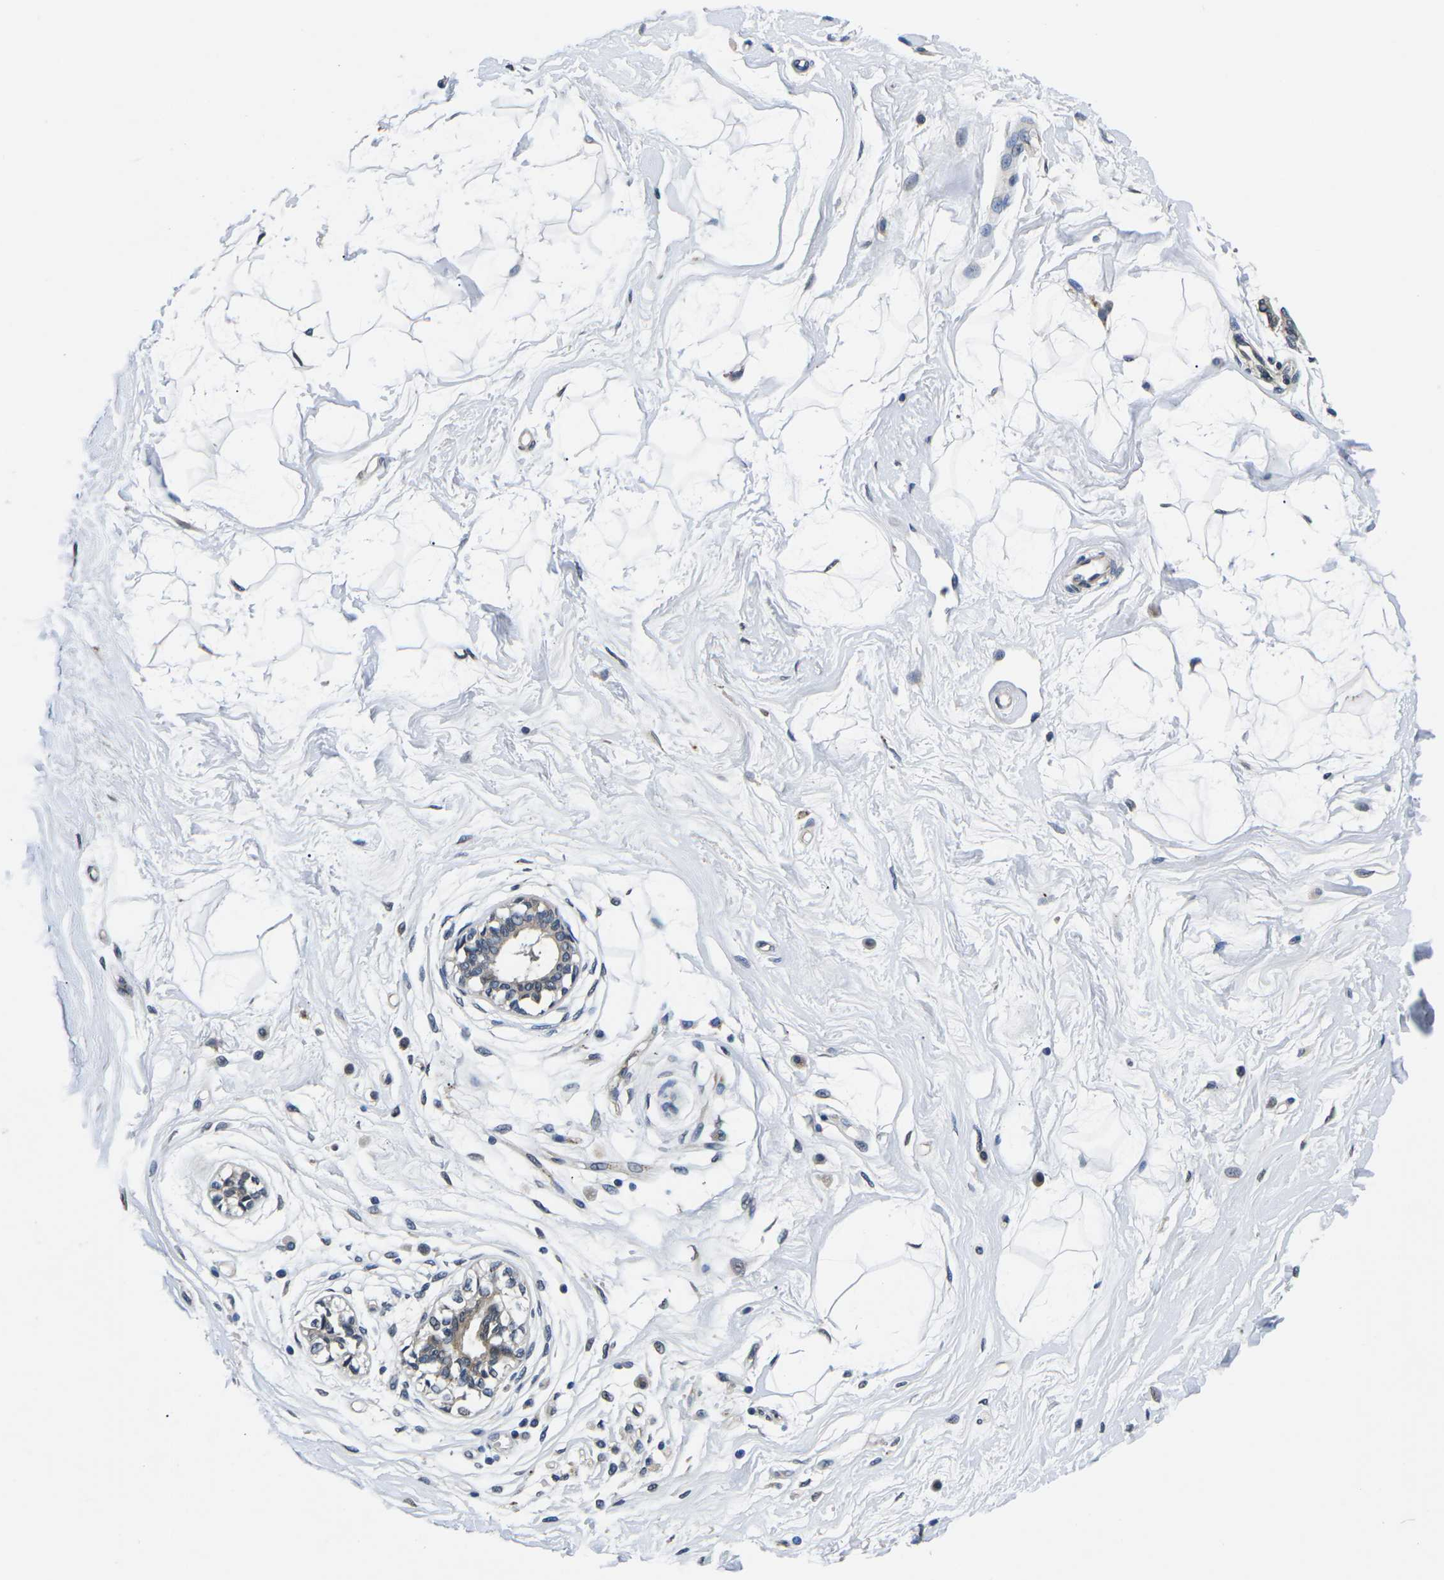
{"staining": {"intensity": "weak", "quantity": ">75%", "location": "cytoplasmic/membranous,nuclear"}, "tissue": "breast", "cell_type": "Adipocytes", "image_type": "normal", "snomed": [{"axis": "morphology", "description": "Normal tissue, NOS"}, {"axis": "topography", "description": "Breast"}], "caption": "Immunohistochemical staining of benign human breast displays weak cytoplasmic/membranous,nuclear protein staining in about >75% of adipocytes. Ihc stains the protein in brown and the nuclei are stained blue.", "gene": "SNX10", "patient": {"sex": "female", "age": 45}}